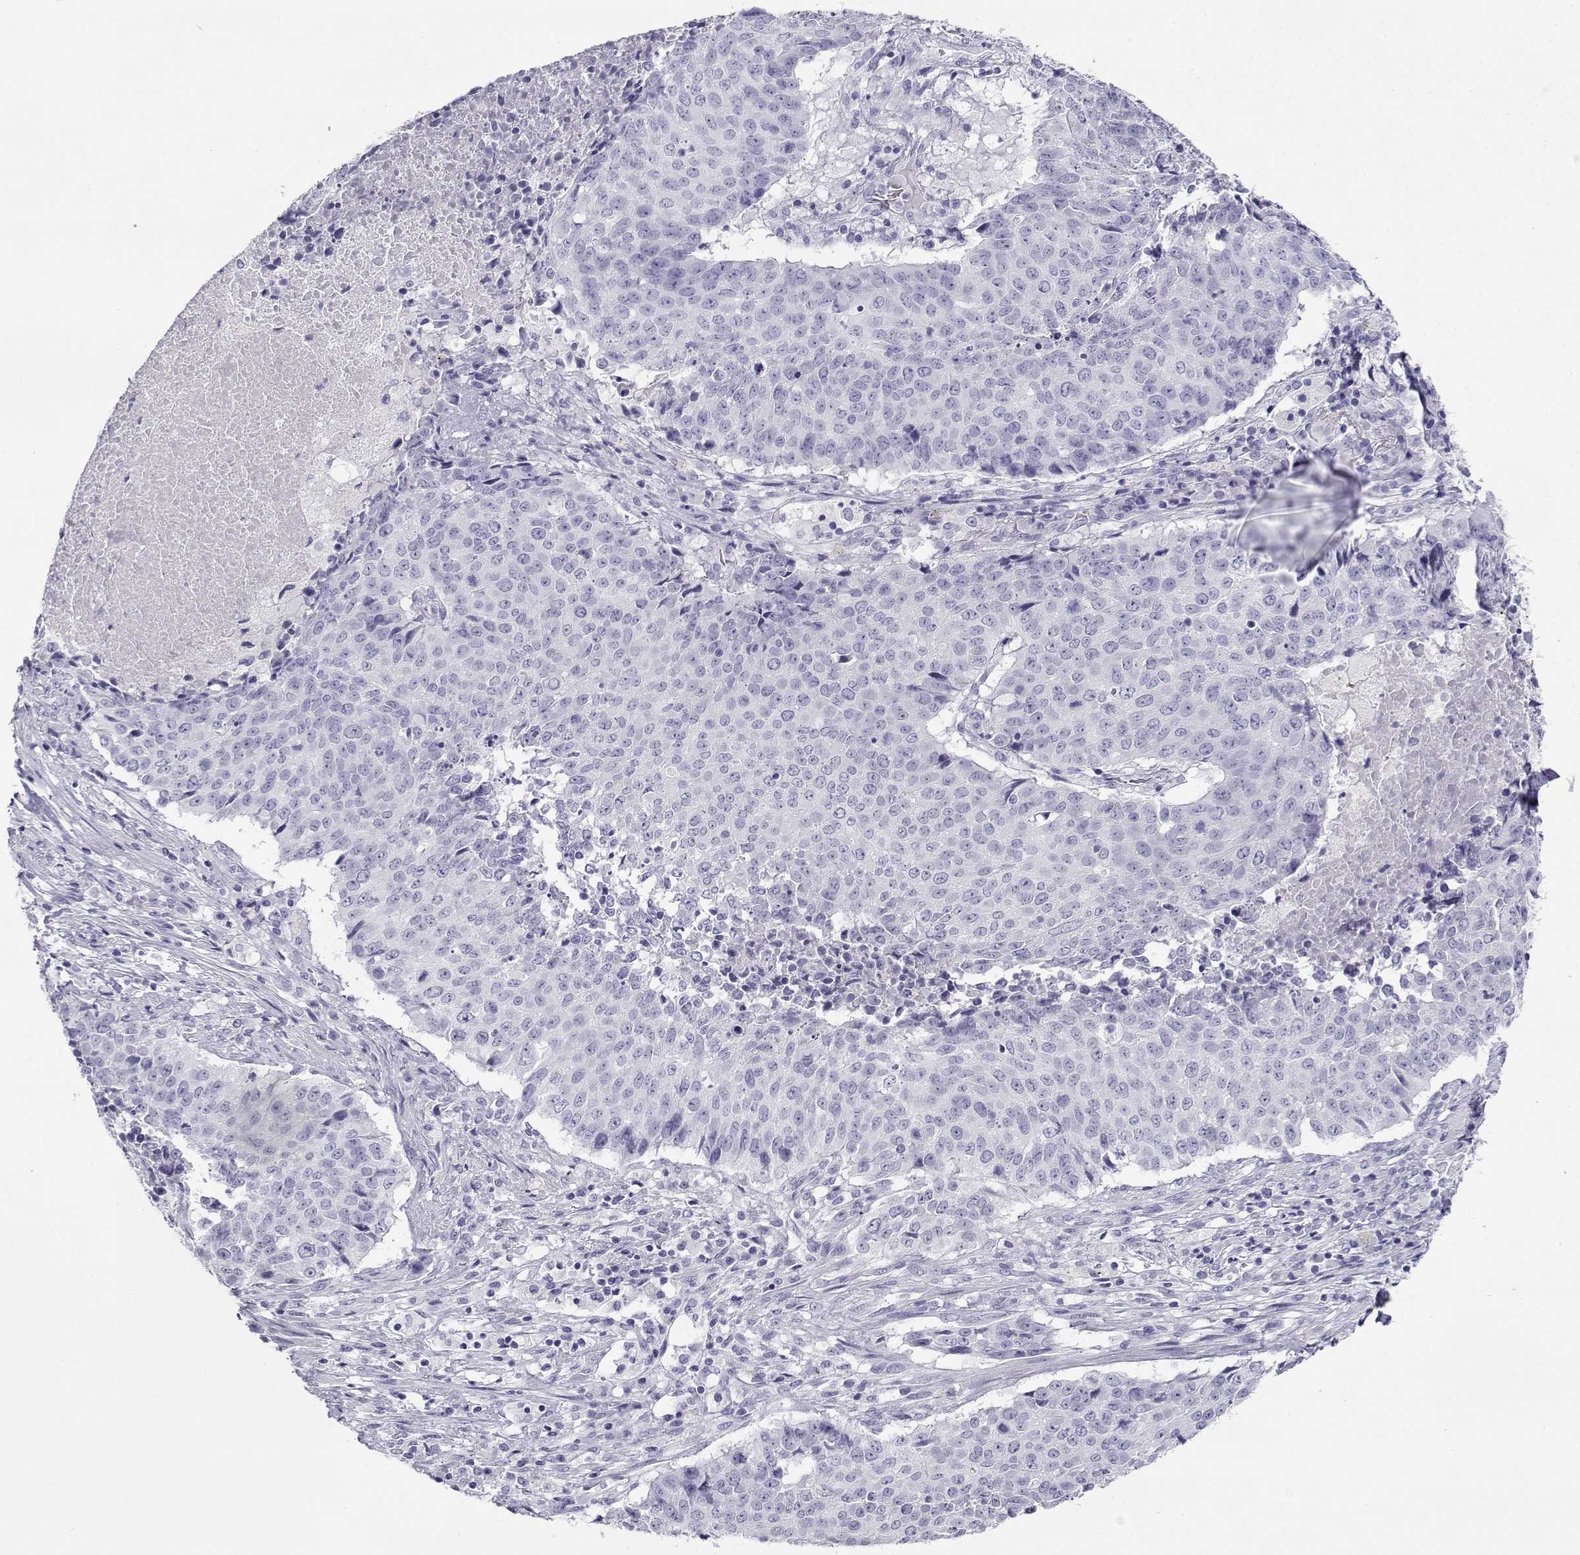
{"staining": {"intensity": "negative", "quantity": "none", "location": "none"}, "tissue": "lung cancer", "cell_type": "Tumor cells", "image_type": "cancer", "snomed": [{"axis": "morphology", "description": "Normal tissue, NOS"}, {"axis": "morphology", "description": "Squamous cell carcinoma, NOS"}, {"axis": "topography", "description": "Bronchus"}, {"axis": "topography", "description": "Lung"}], "caption": "Lung squamous cell carcinoma was stained to show a protein in brown. There is no significant staining in tumor cells.", "gene": "CABS1", "patient": {"sex": "male", "age": 64}}